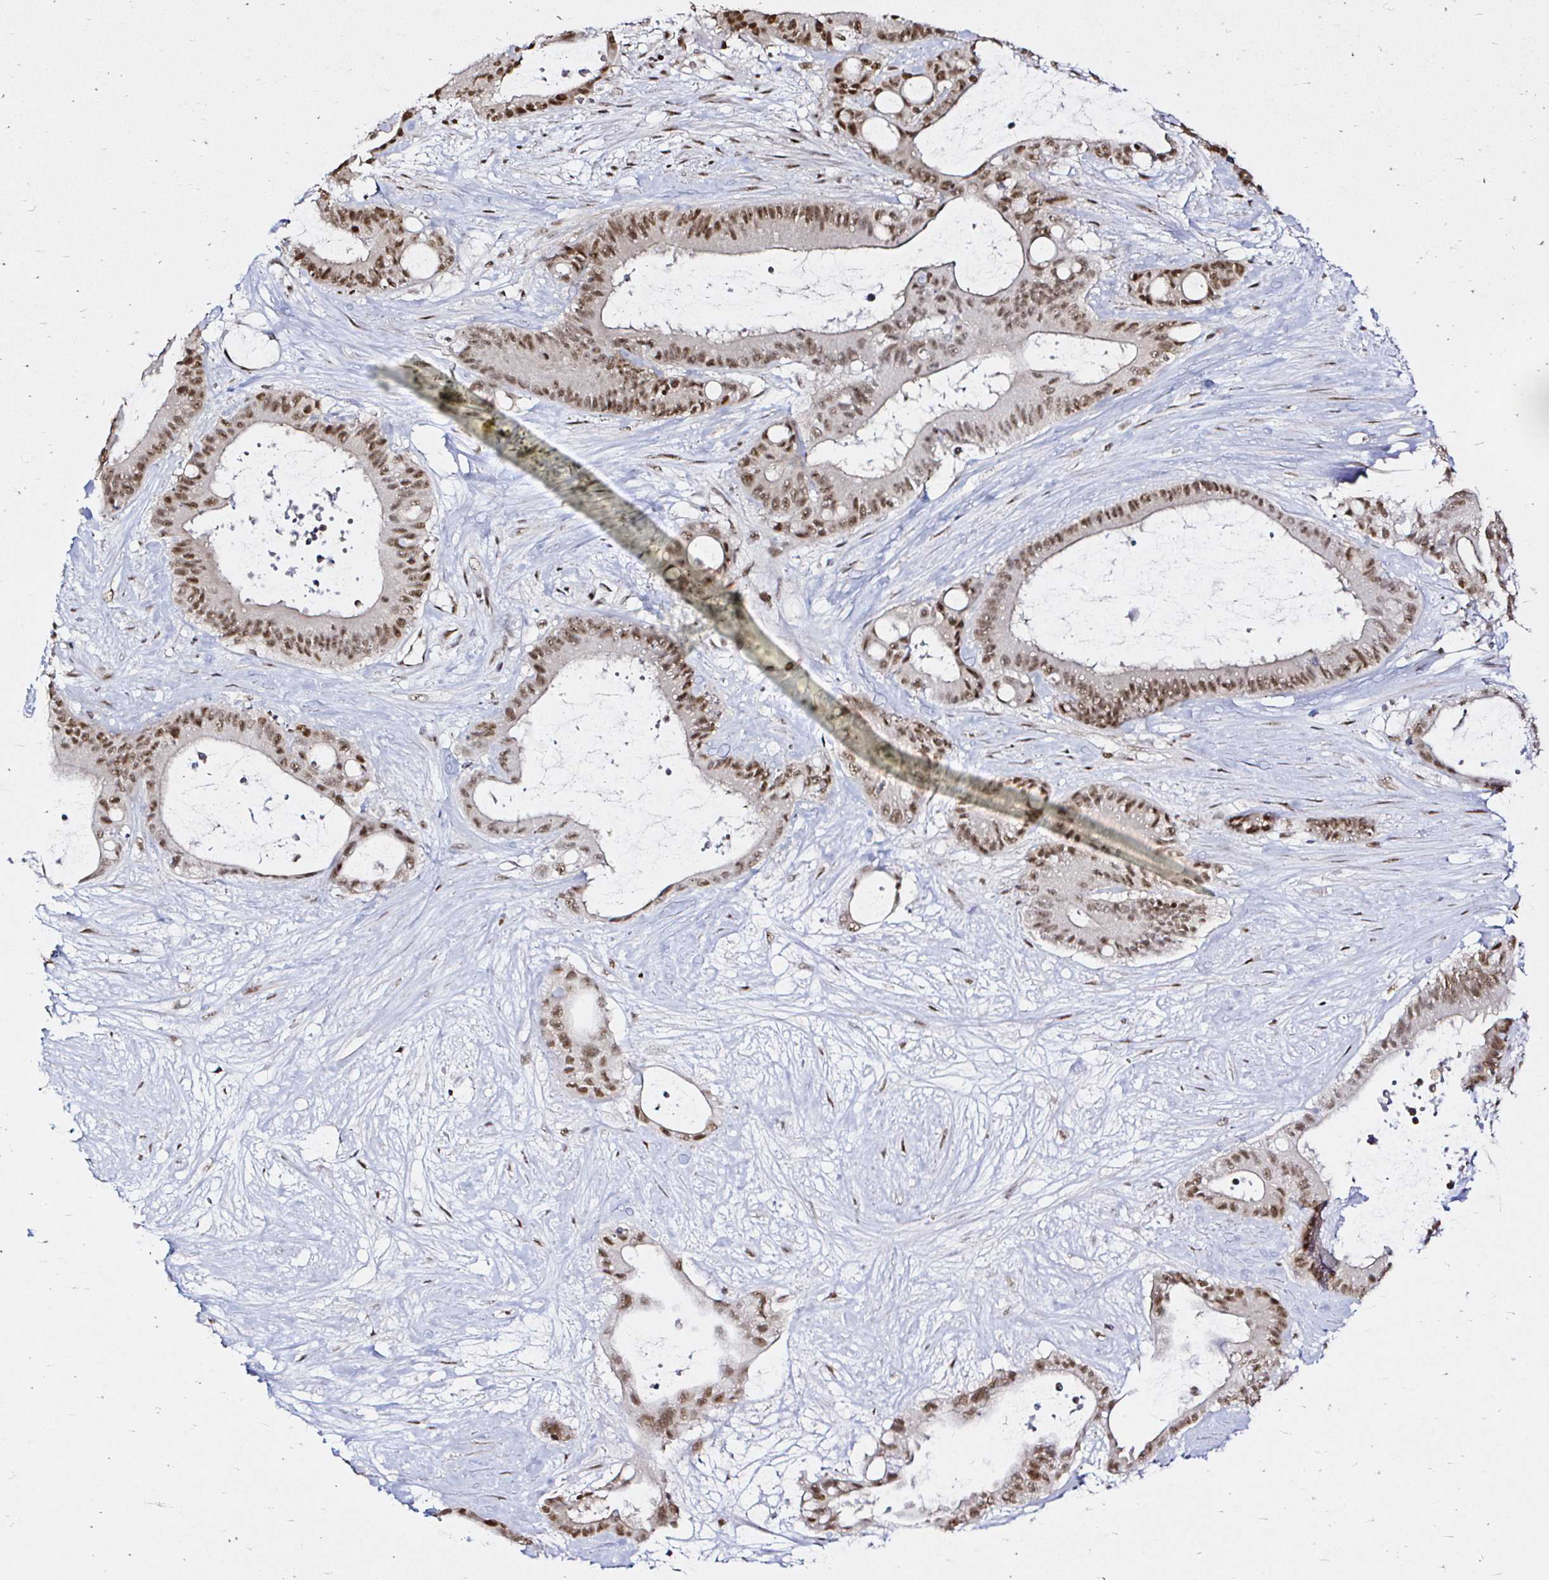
{"staining": {"intensity": "moderate", "quantity": ">75%", "location": "nuclear"}, "tissue": "liver cancer", "cell_type": "Tumor cells", "image_type": "cancer", "snomed": [{"axis": "morphology", "description": "Normal tissue, NOS"}, {"axis": "morphology", "description": "Cholangiocarcinoma"}, {"axis": "topography", "description": "Liver"}, {"axis": "topography", "description": "Peripheral nerve tissue"}], "caption": "There is medium levels of moderate nuclear positivity in tumor cells of liver cholangiocarcinoma, as demonstrated by immunohistochemical staining (brown color).", "gene": "SNRPC", "patient": {"sex": "female", "age": 73}}